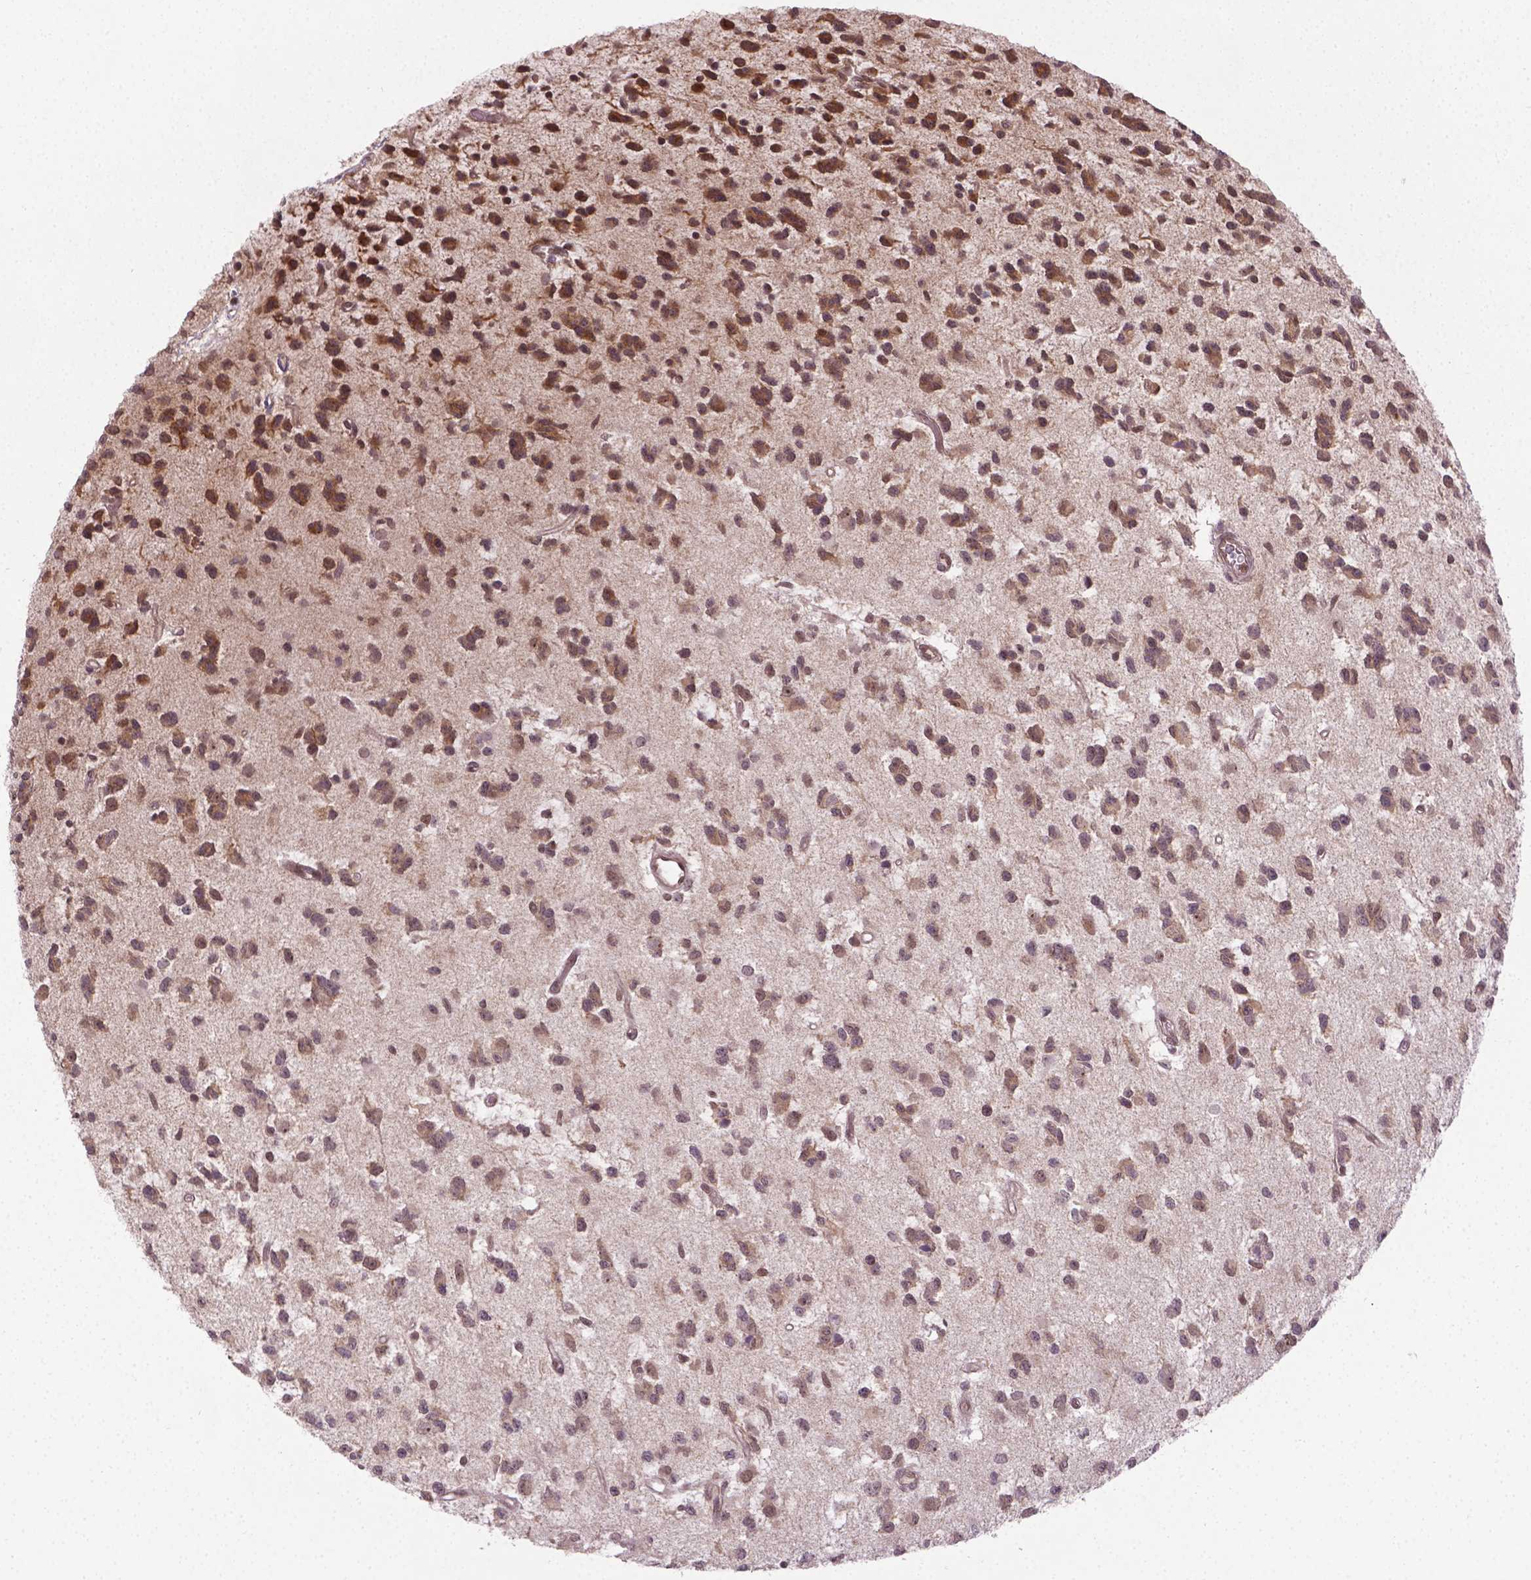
{"staining": {"intensity": "moderate", "quantity": ">75%", "location": "nuclear"}, "tissue": "glioma", "cell_type": "Tumor cells", "image_type": "cancer", "snomed": [{"axis": "morphology", "description": "Glioma, malignant, Low grade"}, {"axis": "topography", "description": "Brain"}], "caption": "Moderate nuclear staining for a protein is appreciated in about >75% of tumor cells of glioma using immunohistochemistry (IHC).", "gene": "ANKRD54", "patient": {"sex": "female", "age": 45}}